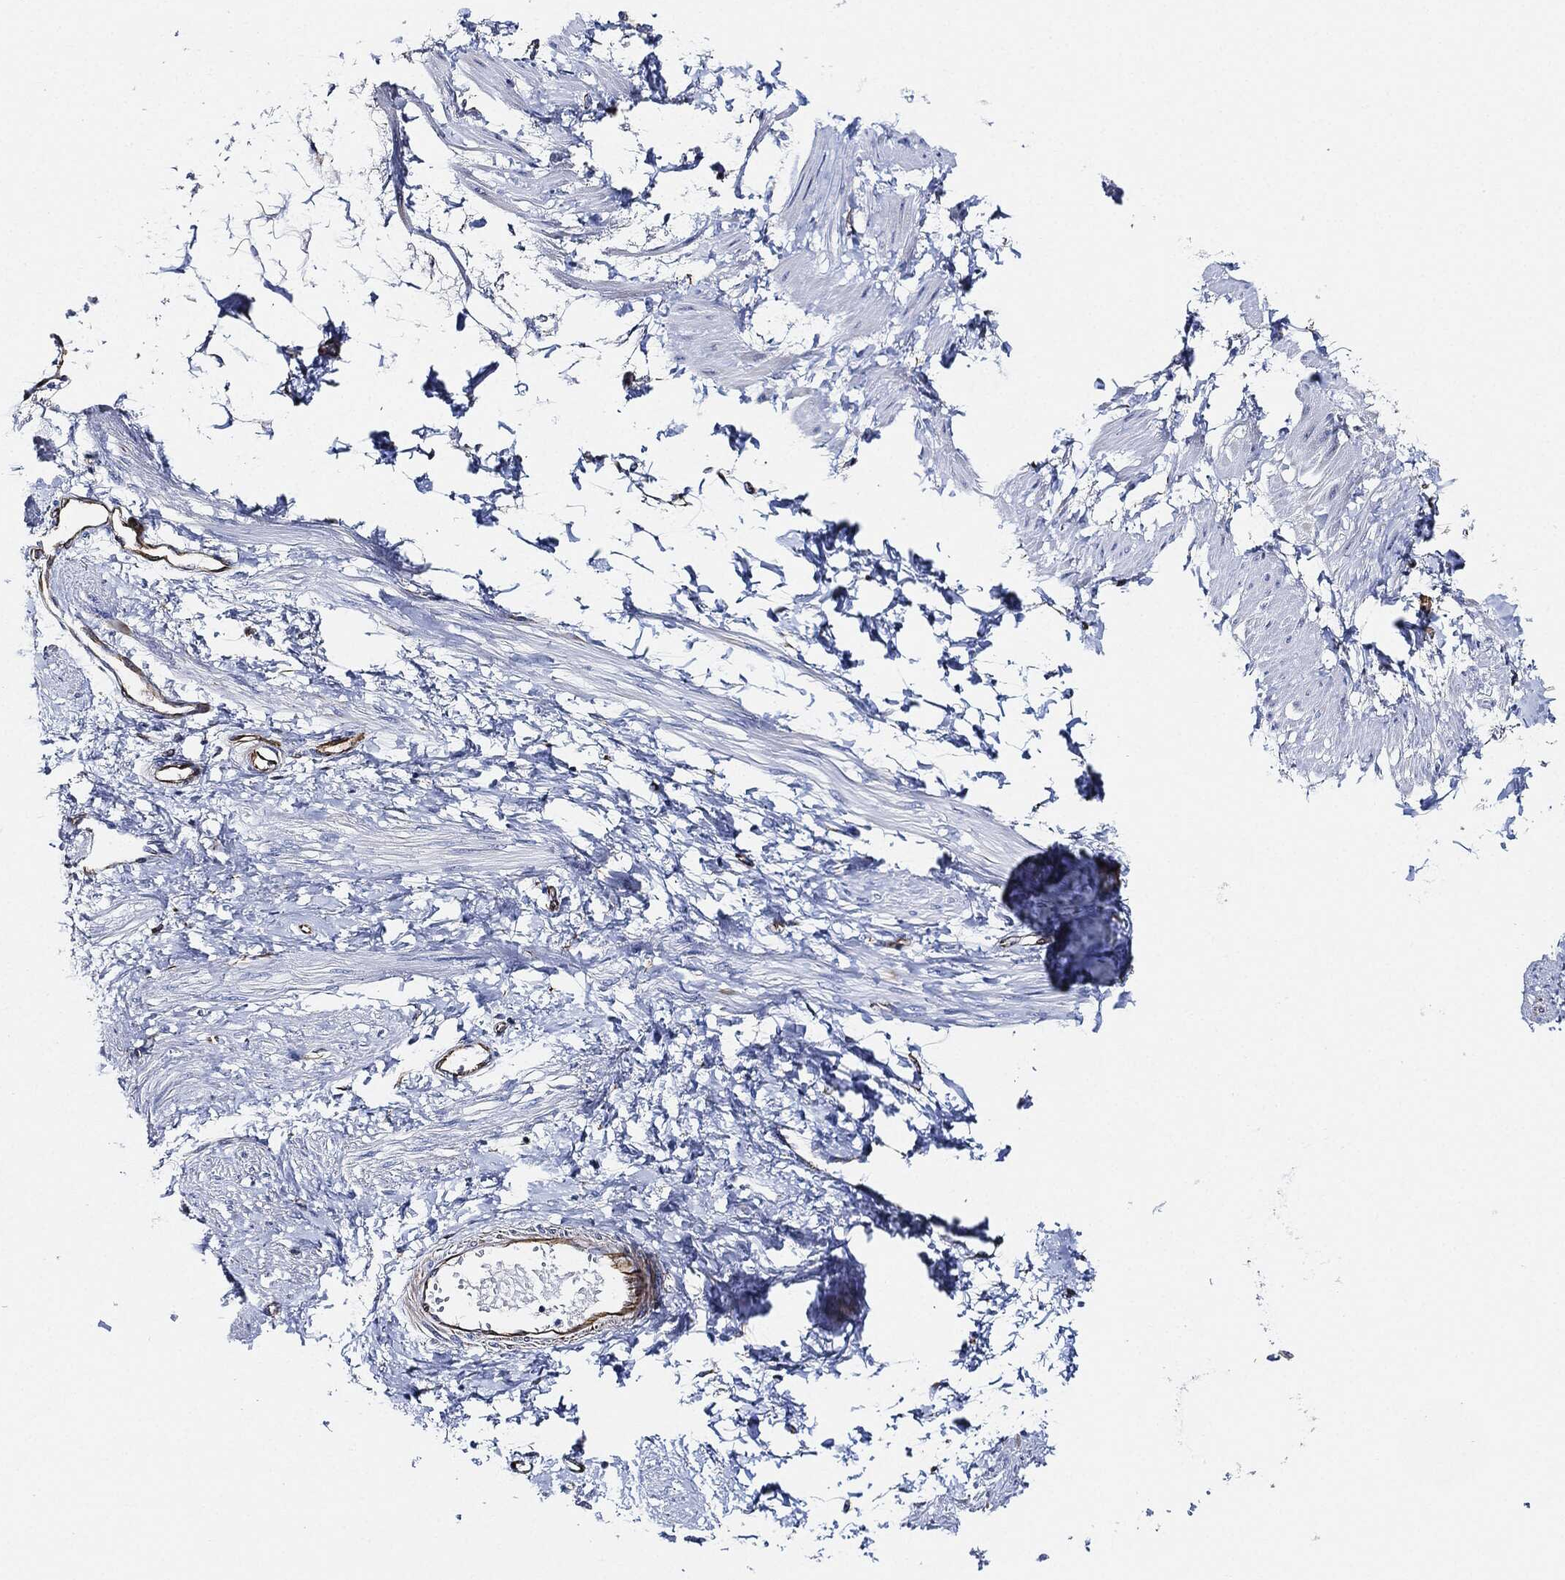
{"staining": {"intensity": "negative", "quantity": "none", "location": "none"}, "tissue": "smooth muscle", "cell_type": "Smooth muscle cells", "image_type": "normal", "snomed": [{"axis": "morphology", "description": "Normal tissue, NOS"}, {"axis": "topography", "description": "Smooth muscle"}, {"axis": "topography", "description": "Uterus"}], "caption": "This is a image of IHC staining of benign smooth muscle, which shows no expression in smooth muscle cells. (IHC, brightfield microscopy, high magnification).", "gene": "THSD1", "patient": {"sex": "female", "age": 39}}